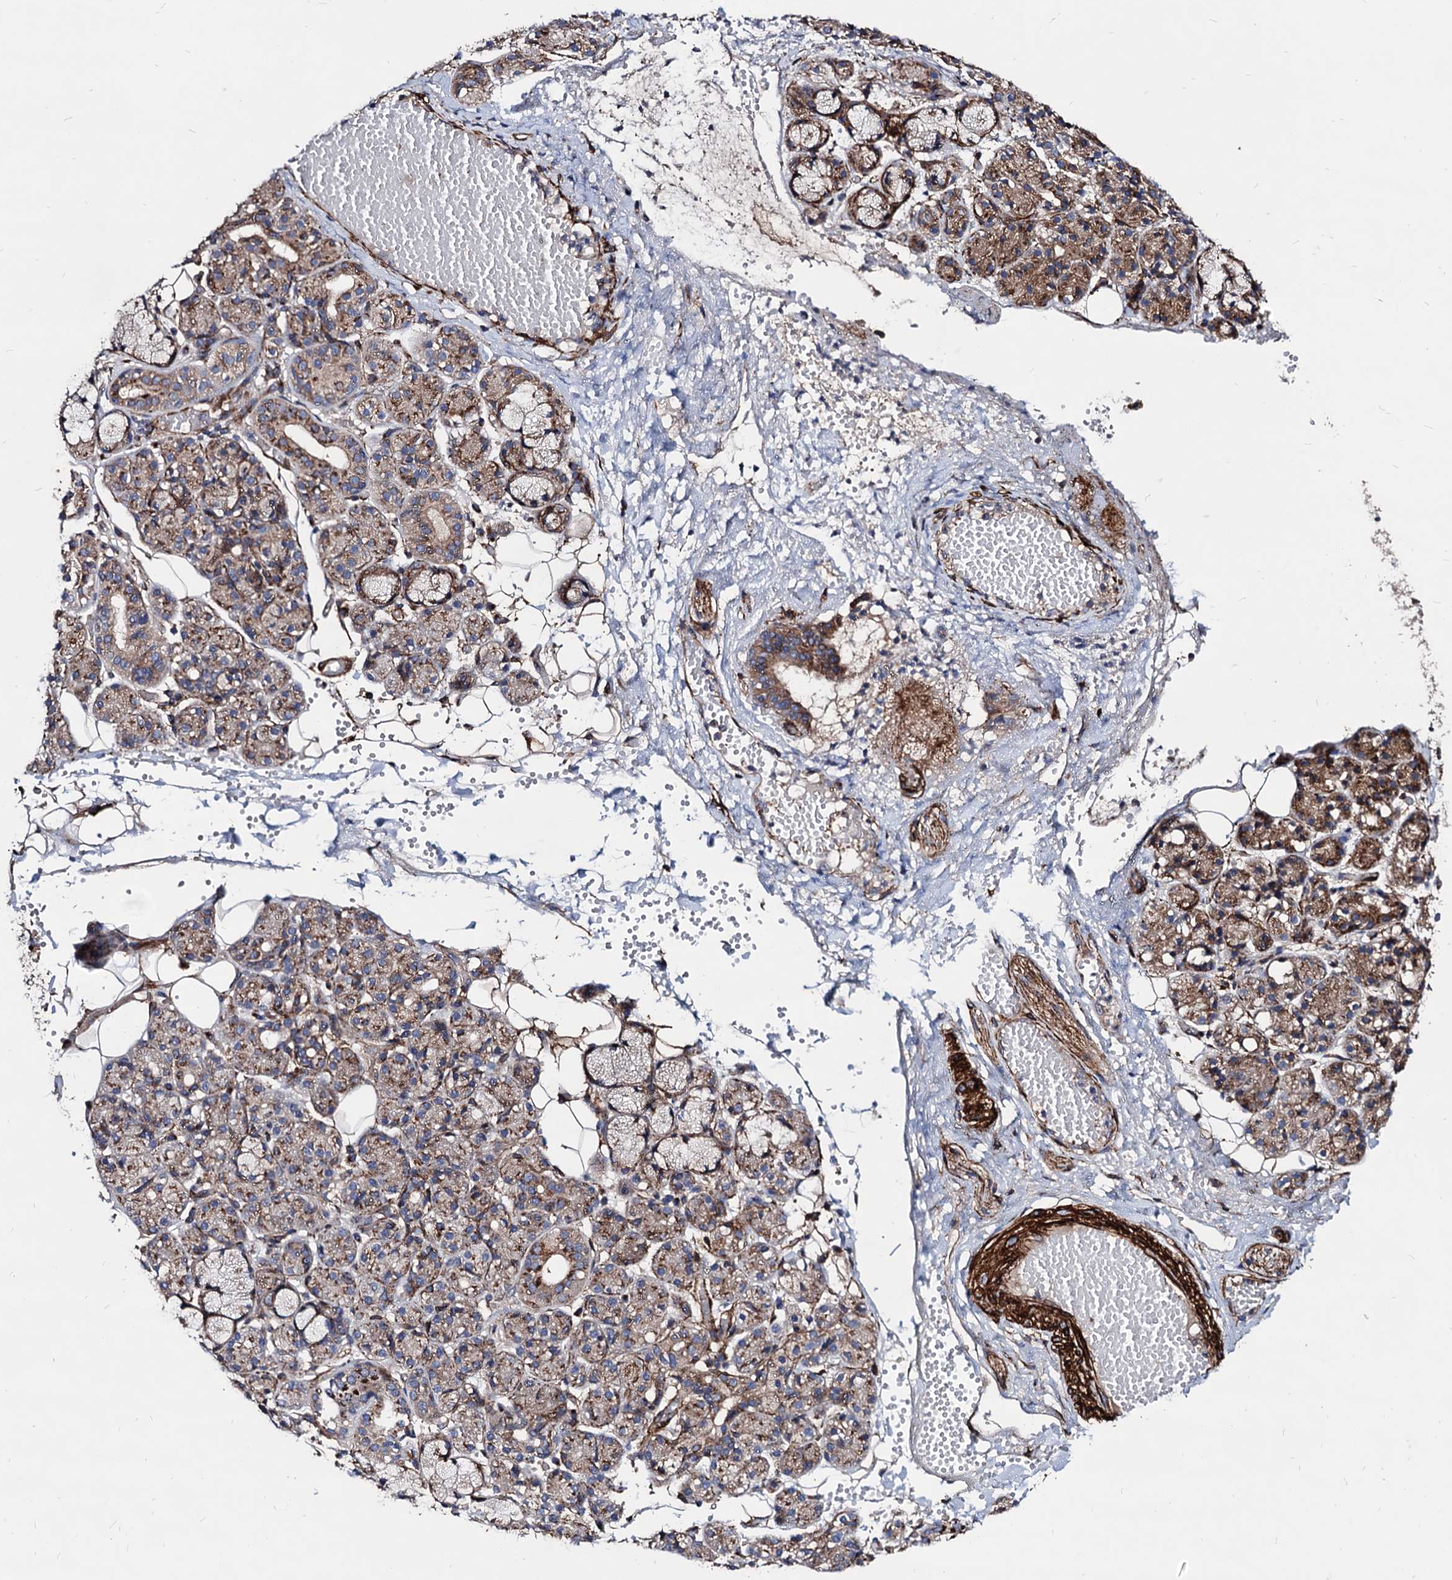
{"staining": {"intensity": "moderate", "quantity": "<25%", "location": "cytoplasmic/membranous"}, "tissue": "salivary gland", "cell_type": "Glandular cells", "image_type": "normal", "snomed": [{"axis": "morphology", "description": "Normal tissue, NOS"}, {"axis": "topography", "description": "Salivary gland"}], "caption": "Immunohistochemical staining of unremarkable human salivary gland displays moderate cytoplasmic/membranous protein positivity in about <25% of glandular cells. (DAB = brown stain, brightfield microscopy at high magnification).", "gene": "WDR11", "patient": {"sex": "male", "age": 63}}